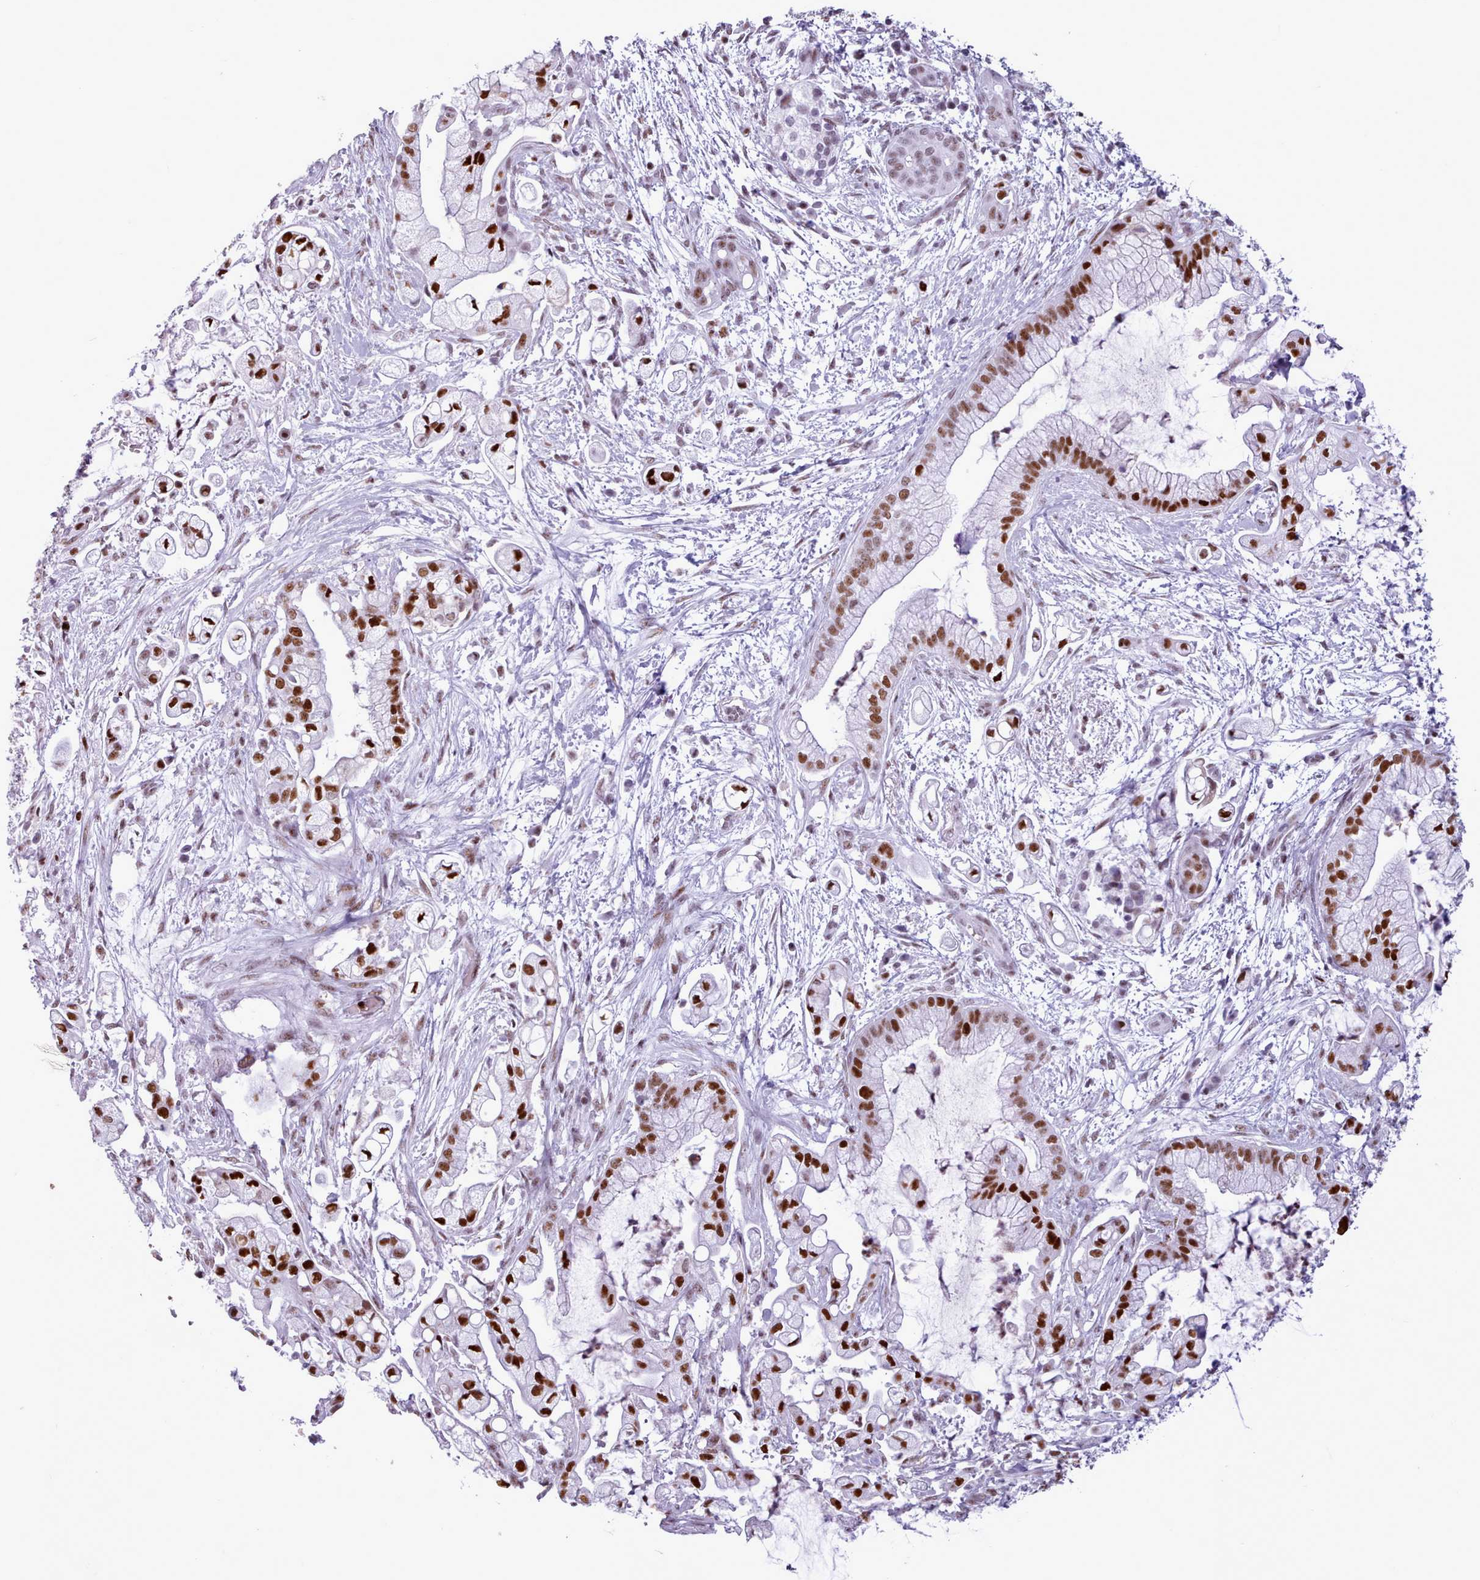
{"staining": {"intensity": "strong", "quantity": ">75%", "location": "nuclear"}, "tissue": "pancreatic cancer", "cell_type": "Tumor cells", "image_type": "cancer", "snomed": [{"axis": "morphology", "description": "Adenocarcinoma, NOS"}, {"axis": "topography", "description": "Pancreas"}], "caption": "There is high levels of strong nuclear positivity in tumor cells of pancreatic adenocarcinoma, as demonstrated by immunohistochemical staining (brown color).", "gene": "SRSF4", "patient": {"sex": "female", "age": 69}}